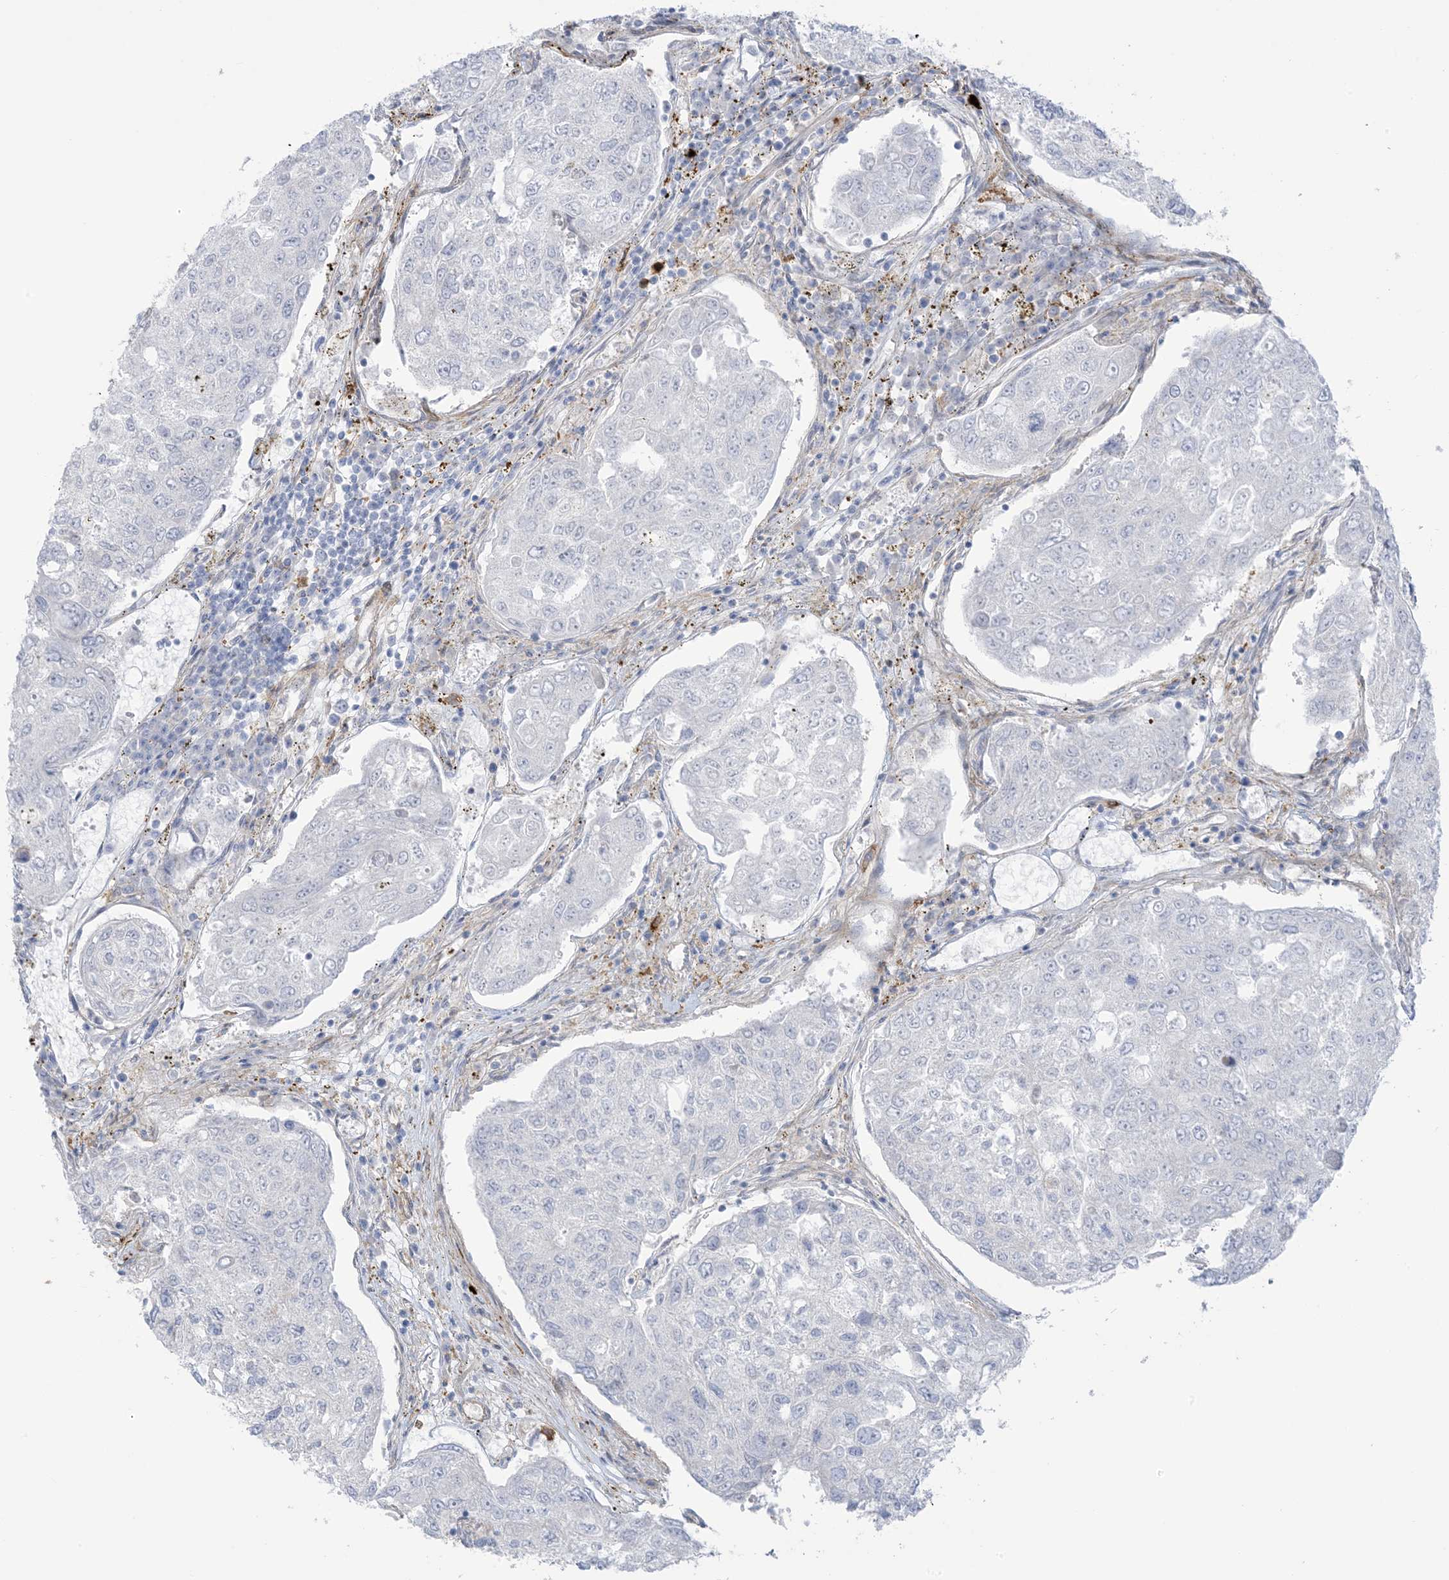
{"staining": {"intensity": "negative", "quantity": "none", "location": "none"}, "tissue": "urothelial cancer", "cell_type": "Tumor cells", "image_type": "cancer", "snomed": [{"axis": "morphology", "description": "Urothelial carcinoma, High grade"}, {"axis": "topography", "description": "Lymph node"}, {"axis": "topography", "description": "Urinary bladder"}], "caption": "A histopathology image of human urothelial cancer is negative for staining in tumor cells.", "gene": "ICMT", "patient": {"sex": "male", "age": 51}}